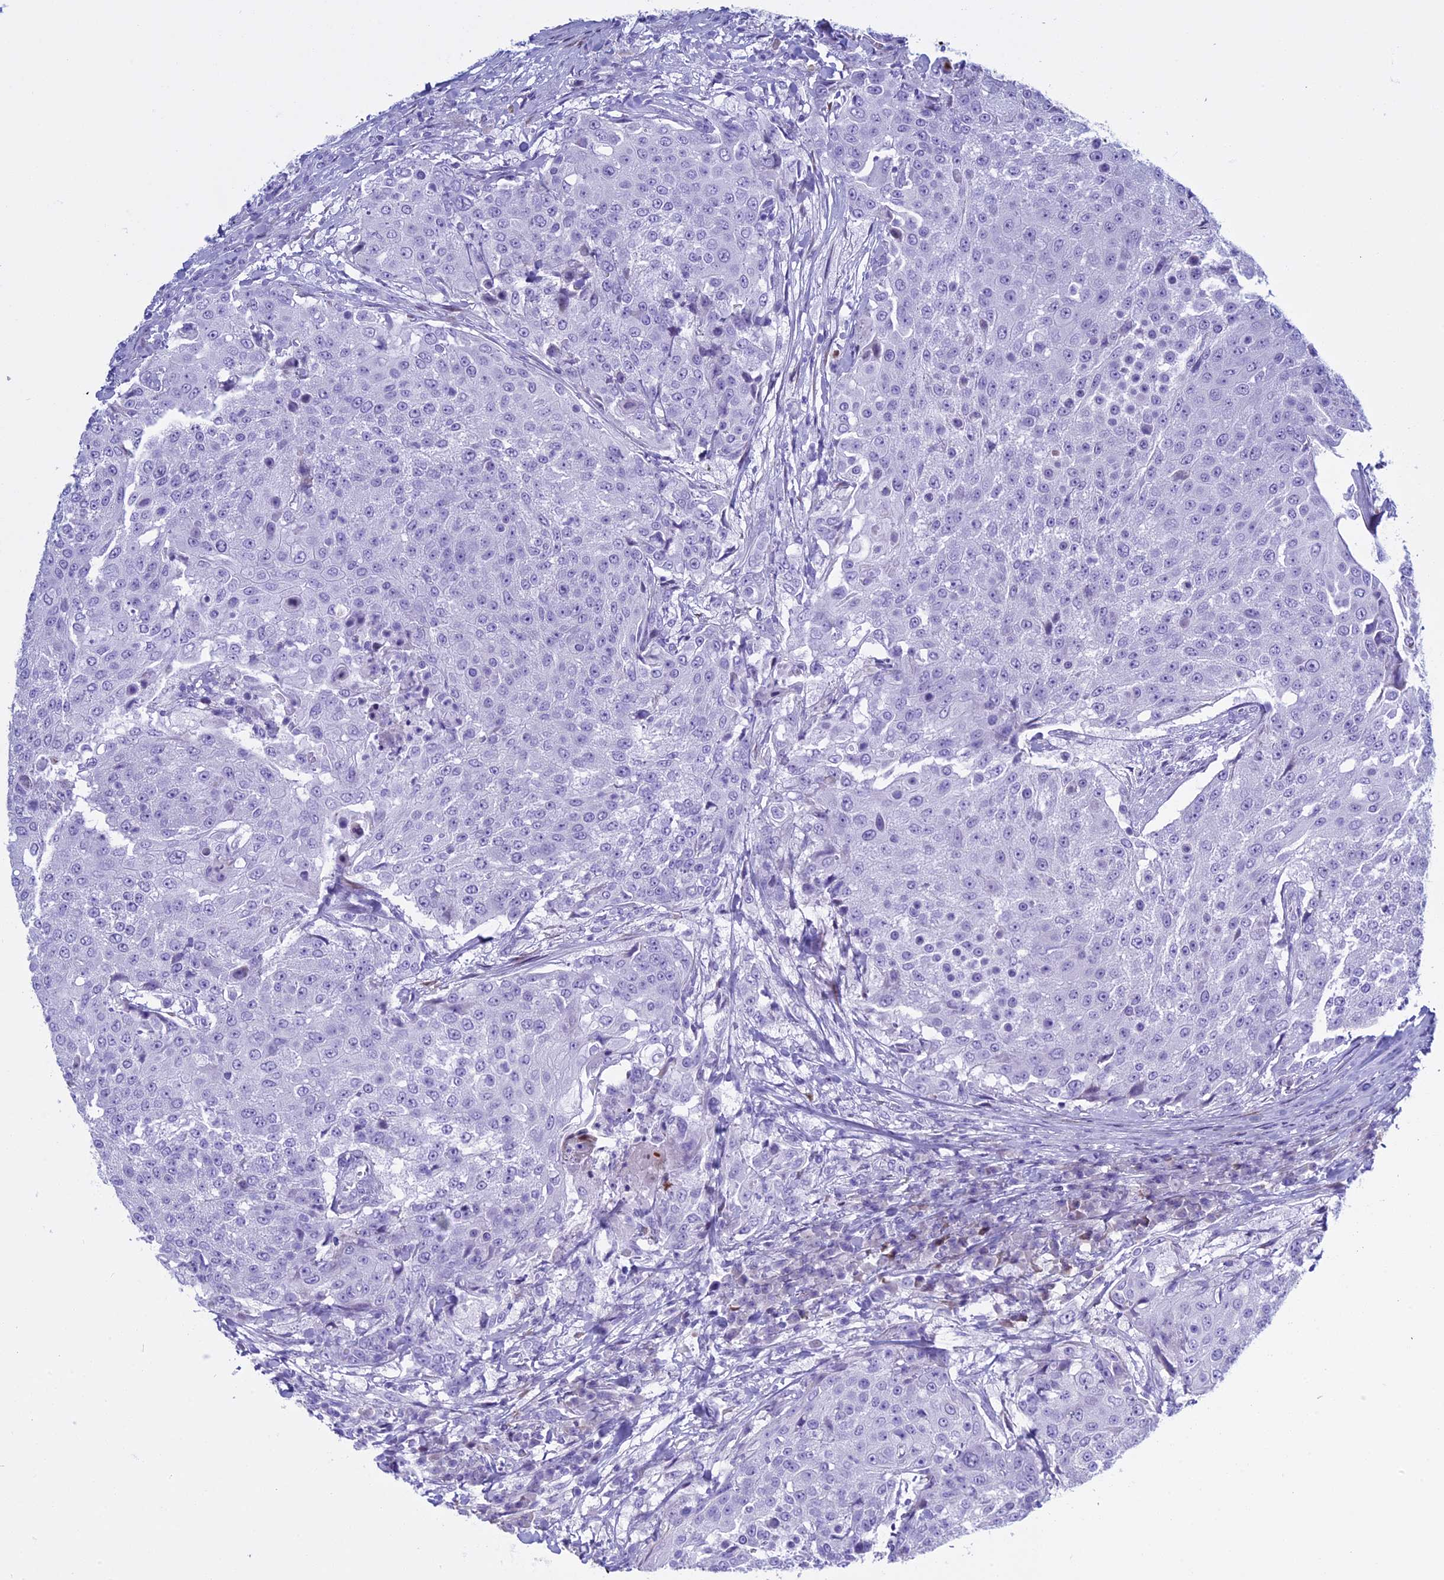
{"staining": {"intensity": "negative", "quantity": "none", "location": "none"}, "tissue": "urothelial cancer", "cell_type": "Tumor cells", "image_type": "cancer", "snomed": [{"axis": "morphology", "description": "Urothelial carcinoma, High grade"}, {"axis": "topography", "description": "Urinary bladder"}], "caption": "IHC of urothelial cancer displays no positivity in tumor cells.", "gene": "KCTD21", "patient": {"sex": "female", "age": 63}}